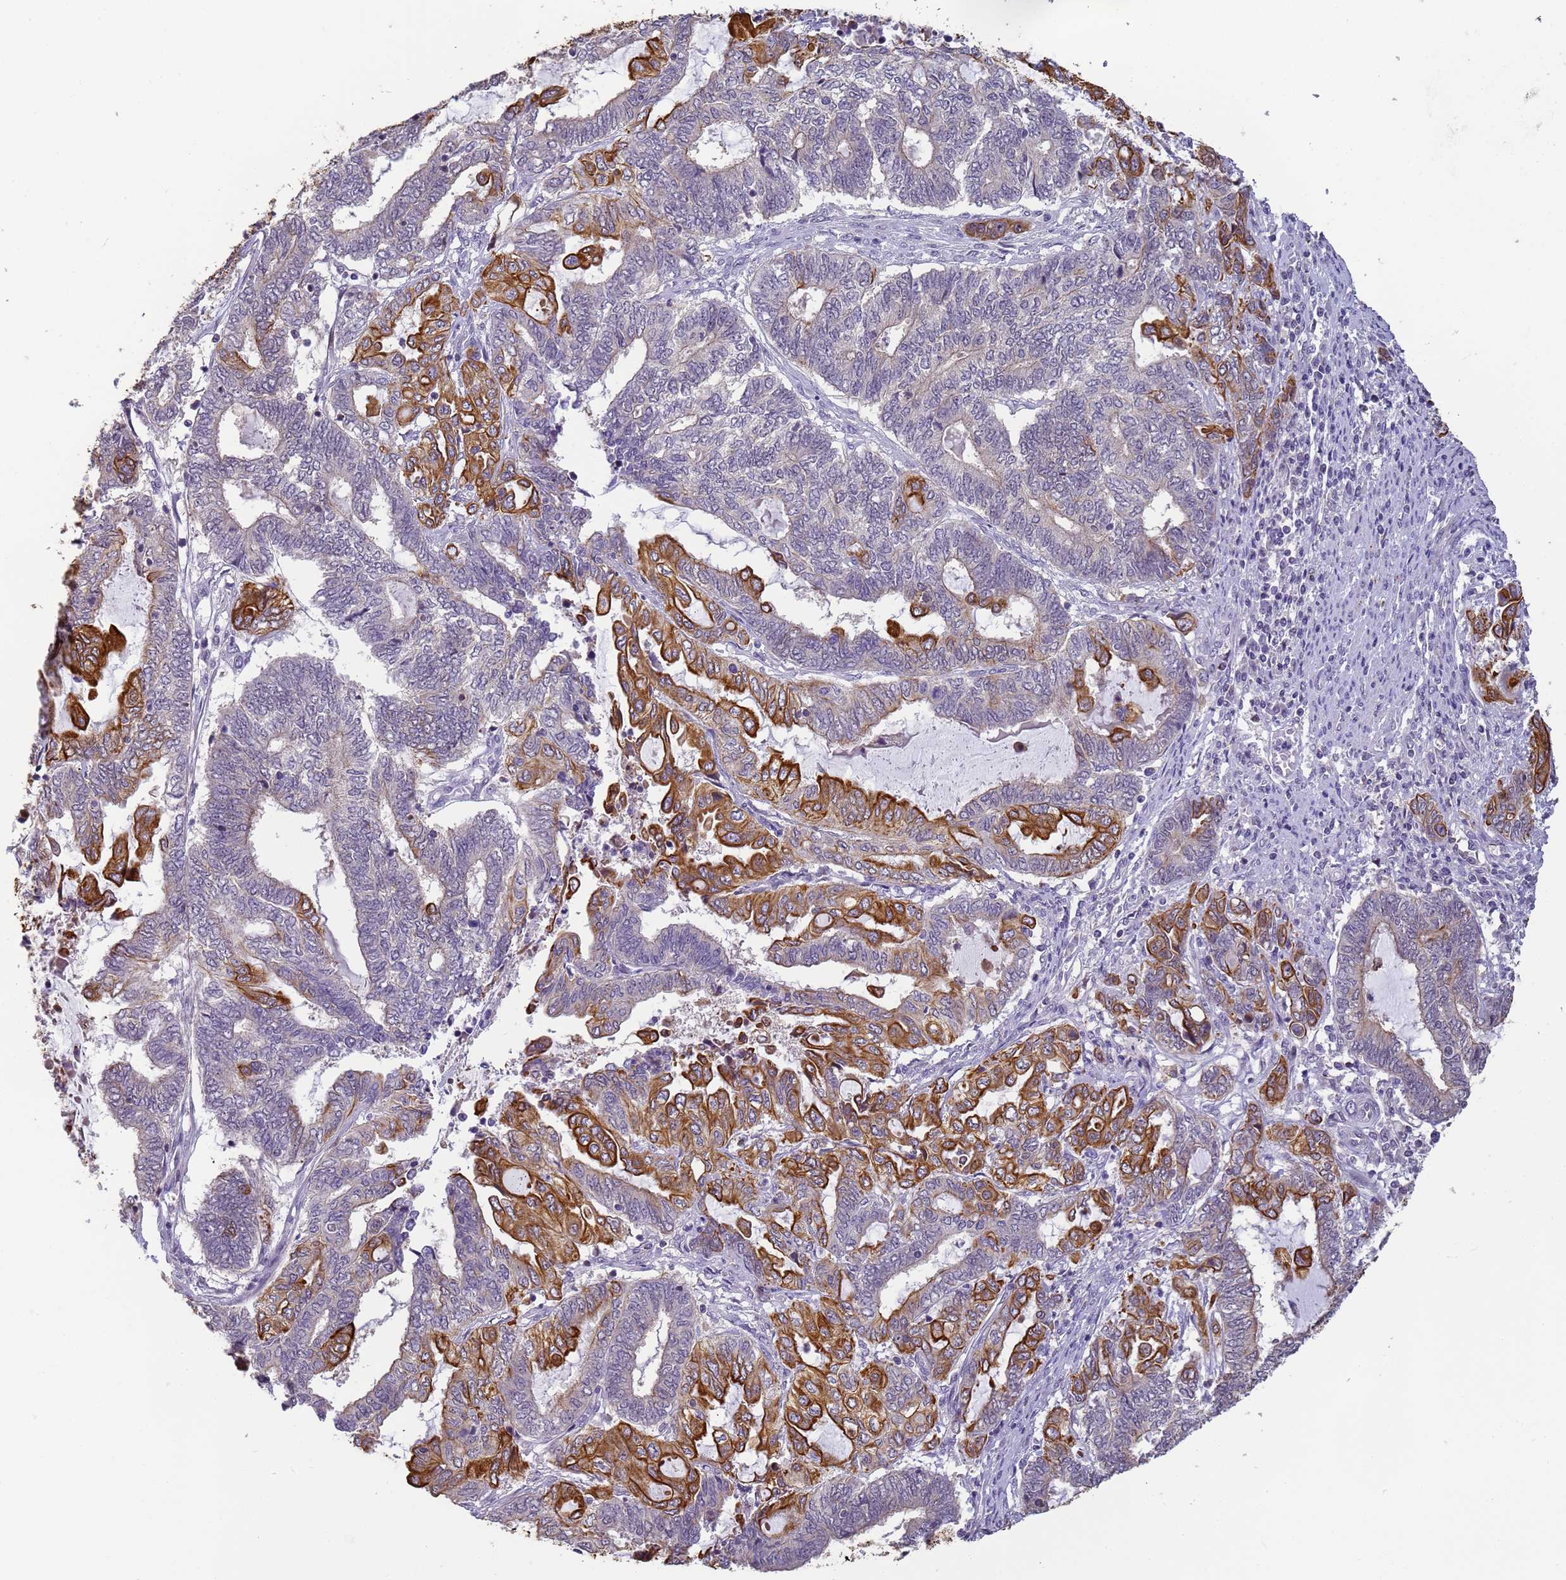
{"staining": {"intensity": "strong", "quantity": "25%-75%", "location": "cytoplasmic/membranous"}, "tissue": "endometrial cancer", "cell_type": "Tumor cells", "image_type": "cancer", "snomed": [{"axis": "morphology", "description": "Adenocarcinoma, NOS"}, {"axis": "topography", "description": "Uterus"}, {"axis": "topography", "description": "Endometrium"}], "caption": "Protein expression analysis of human endometrial cancer (adenocarcinoma) reveals strong cytoplasmic/membranous expression in about 25%-75% of tumor cells.", "gene": "VWA3A", "patient": {"sex": "female", "age": 70}}